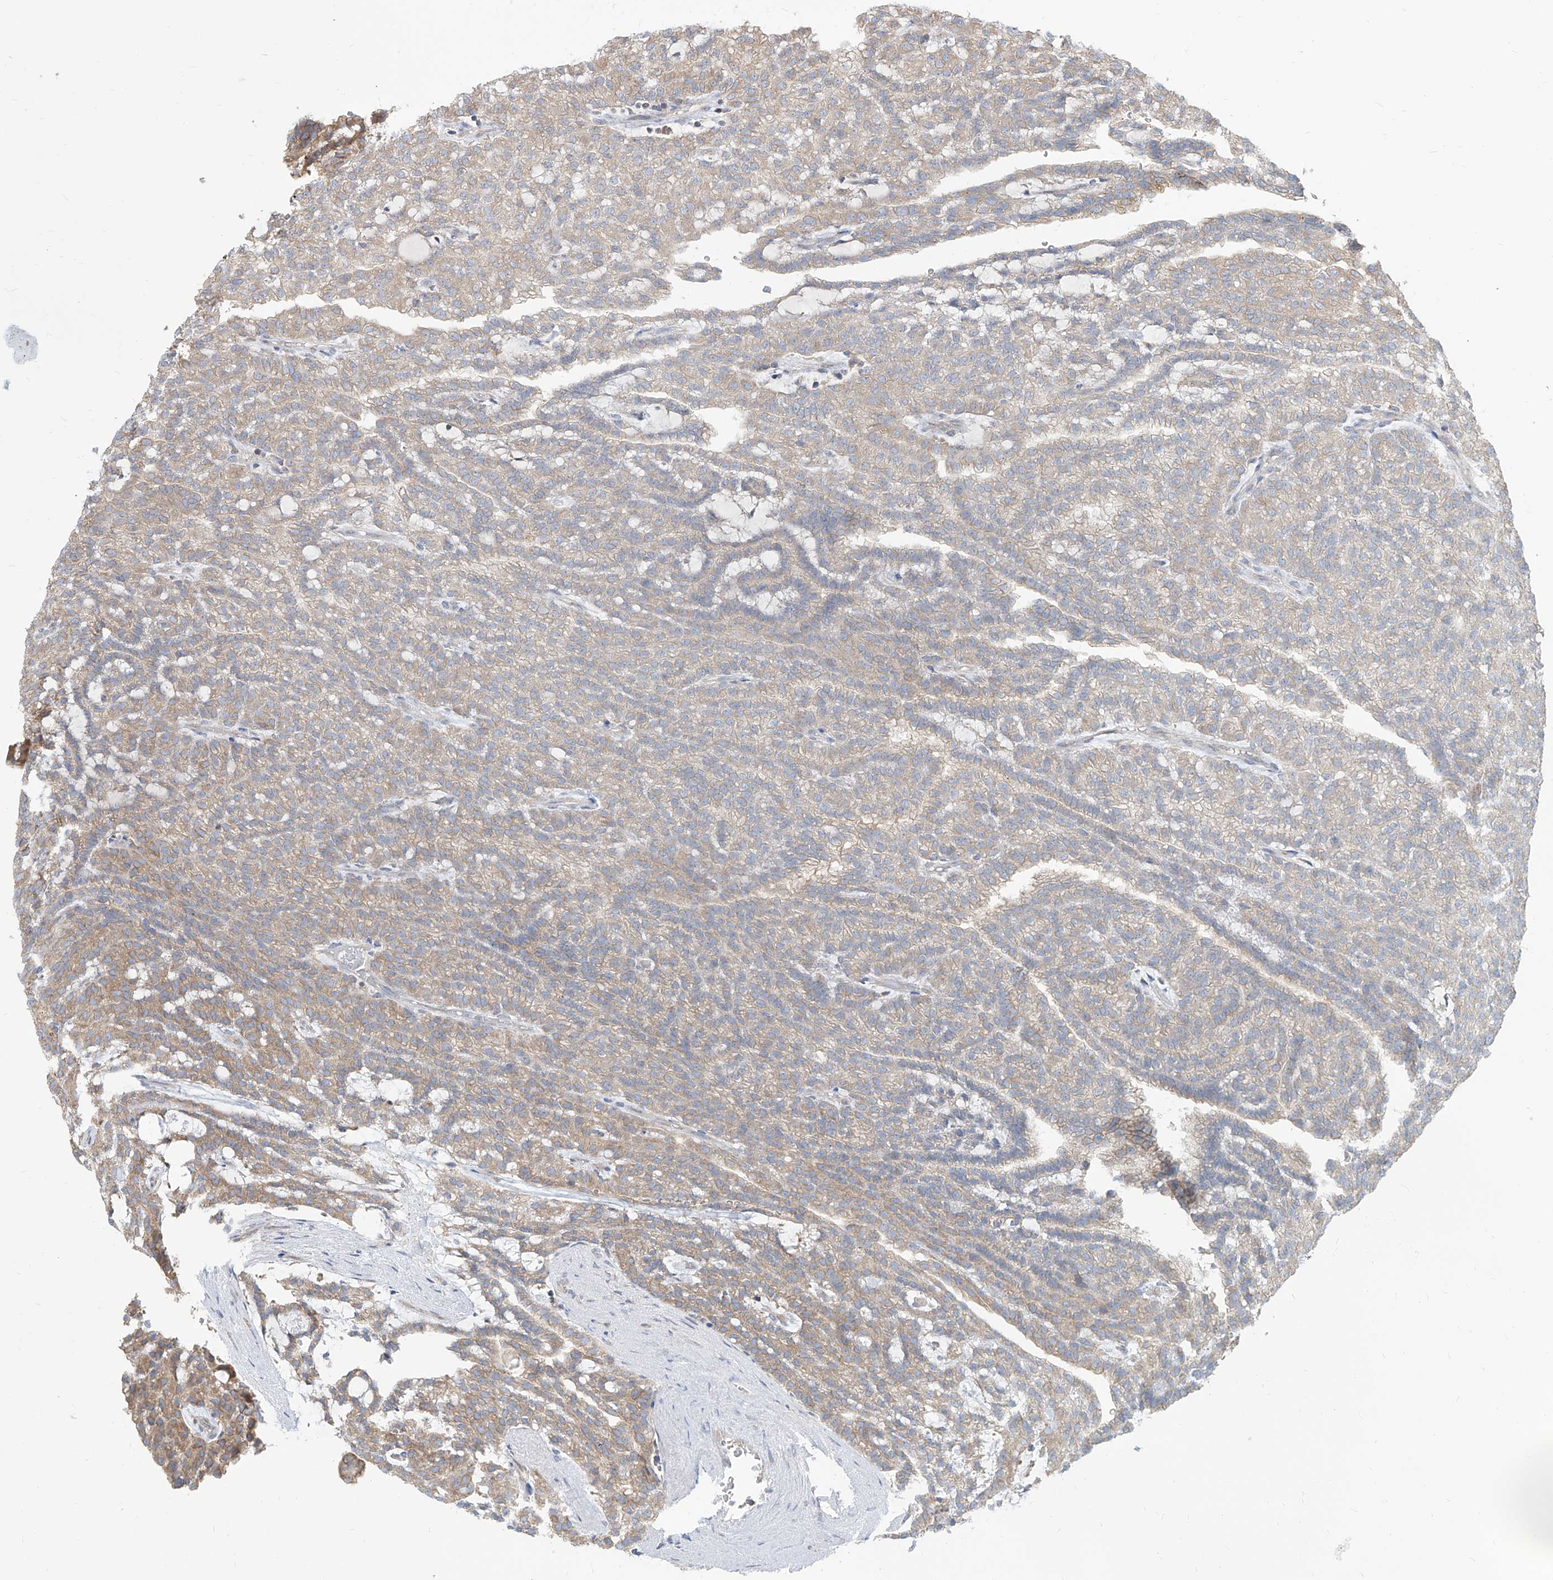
{"staining": {"intensity": "weak", "quantity": ">75%", "location": "cytoplasmic/membranous"}, "tissue": "renal cancer", "cell_type": "Tumor cells", "image_type": "cancer", "snomed": [{"axis": "morphology", "description": "Adenocarcinoma, NOS"}, {"axis": "topography", "description": "Kidney"}], "caption": "Renal adenocarcinoma was stained to show a protein in brown. There is low levels of weak cytoplasmic/membranous staining in approximately >75% of tumor cells. Using DAB (brown) and hematoxylin (blue) stains, captured at high magnification using brightfield microscopy.", "gene": "FAM83B", "patient": {"sex": "male", "age": 63}}